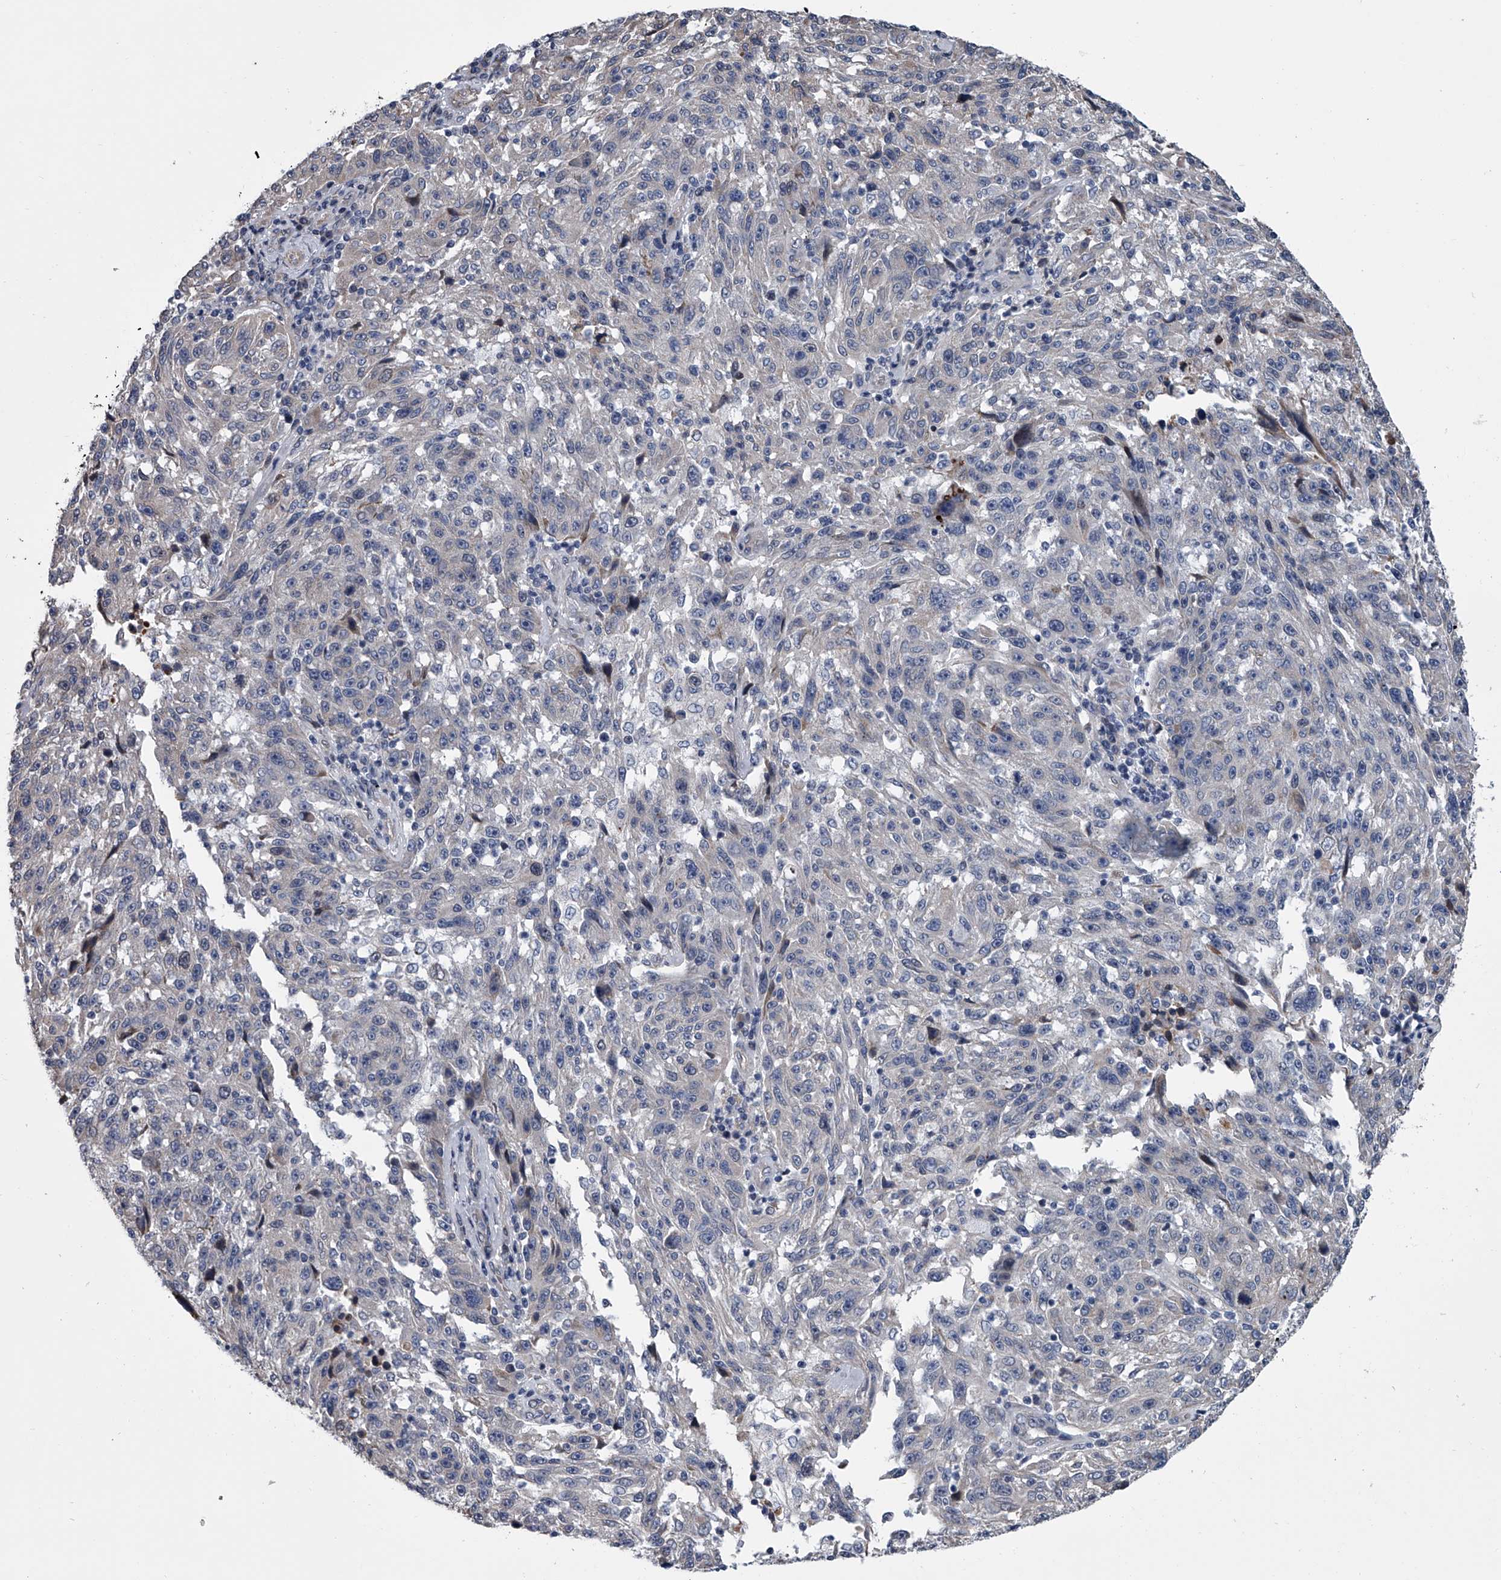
{"staining": {"intensity": "negative", "quantity": "none", "location": "none"}, "tissue": "melanoma", "cell_type": "Tumor cells", "image_type": "cancer", "snomed": [{"axis": "morphology", "description": "Malignant melanoma, NOS"}, {"axis": "topography", "description": "Skin"}], "caption": "Malignant melanoma was stained to show a protein in brown. There is no significant staining in tumor cells.", "gene": "ABCG1", "patient": {"sex": "male", "age": 53}}